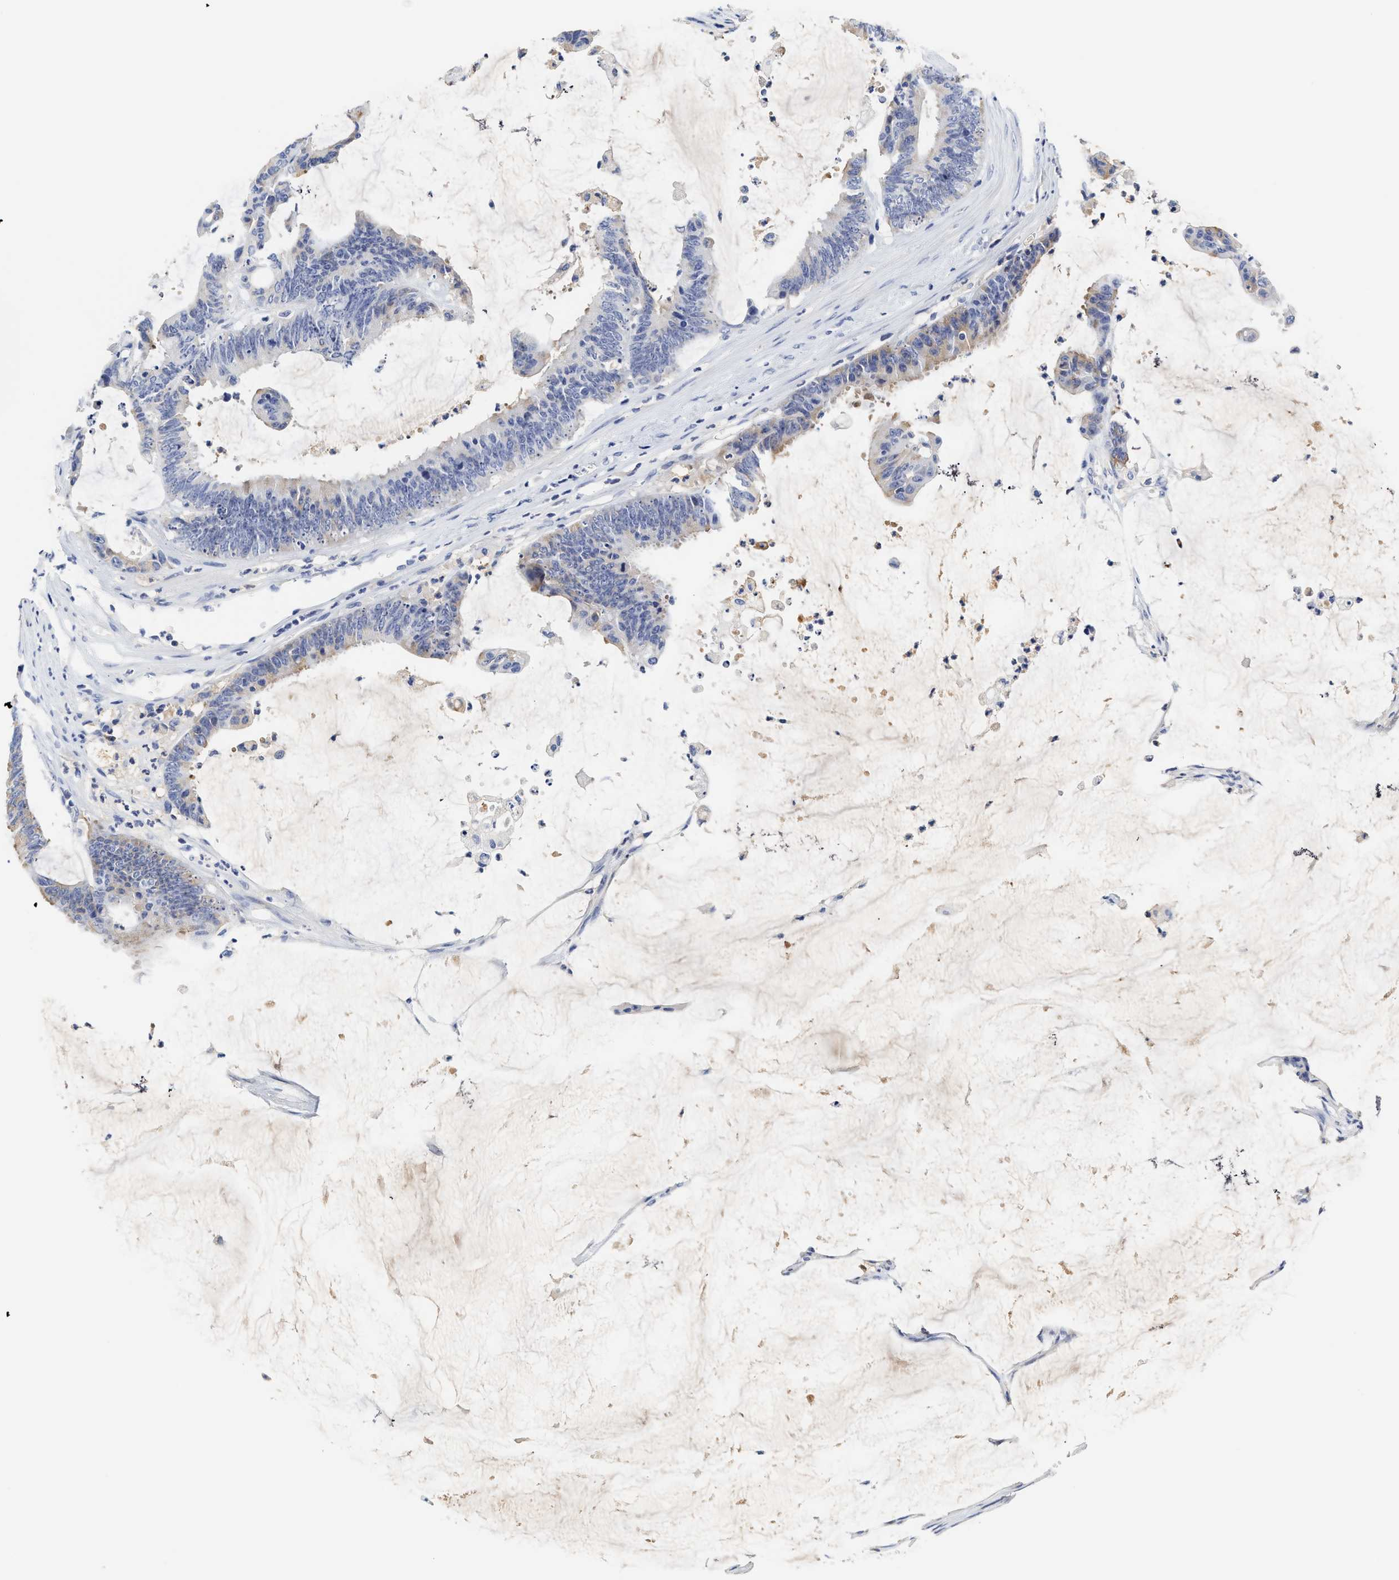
{"staining": {"intensity": "weak", "quantity": "<25%", "location": "cytoplasmic/membranous"}, "tissue": "colorectal cancer", "cell_type": "Tumor cells", "image_type": "cancer", "snomed": [{"axis": "morphology", "description": "Adenocarcinoma, NOS"}, {"axis": "topography", "description": "Rectum"}], "caption": "An image of colorectal cancer (adenocarcinoma) stained for a protein displays no brown staining in tumor cells. (DAB IHC, high magnification).", "gene": "C2", "patient": {"sex": "female", "age": 66}}